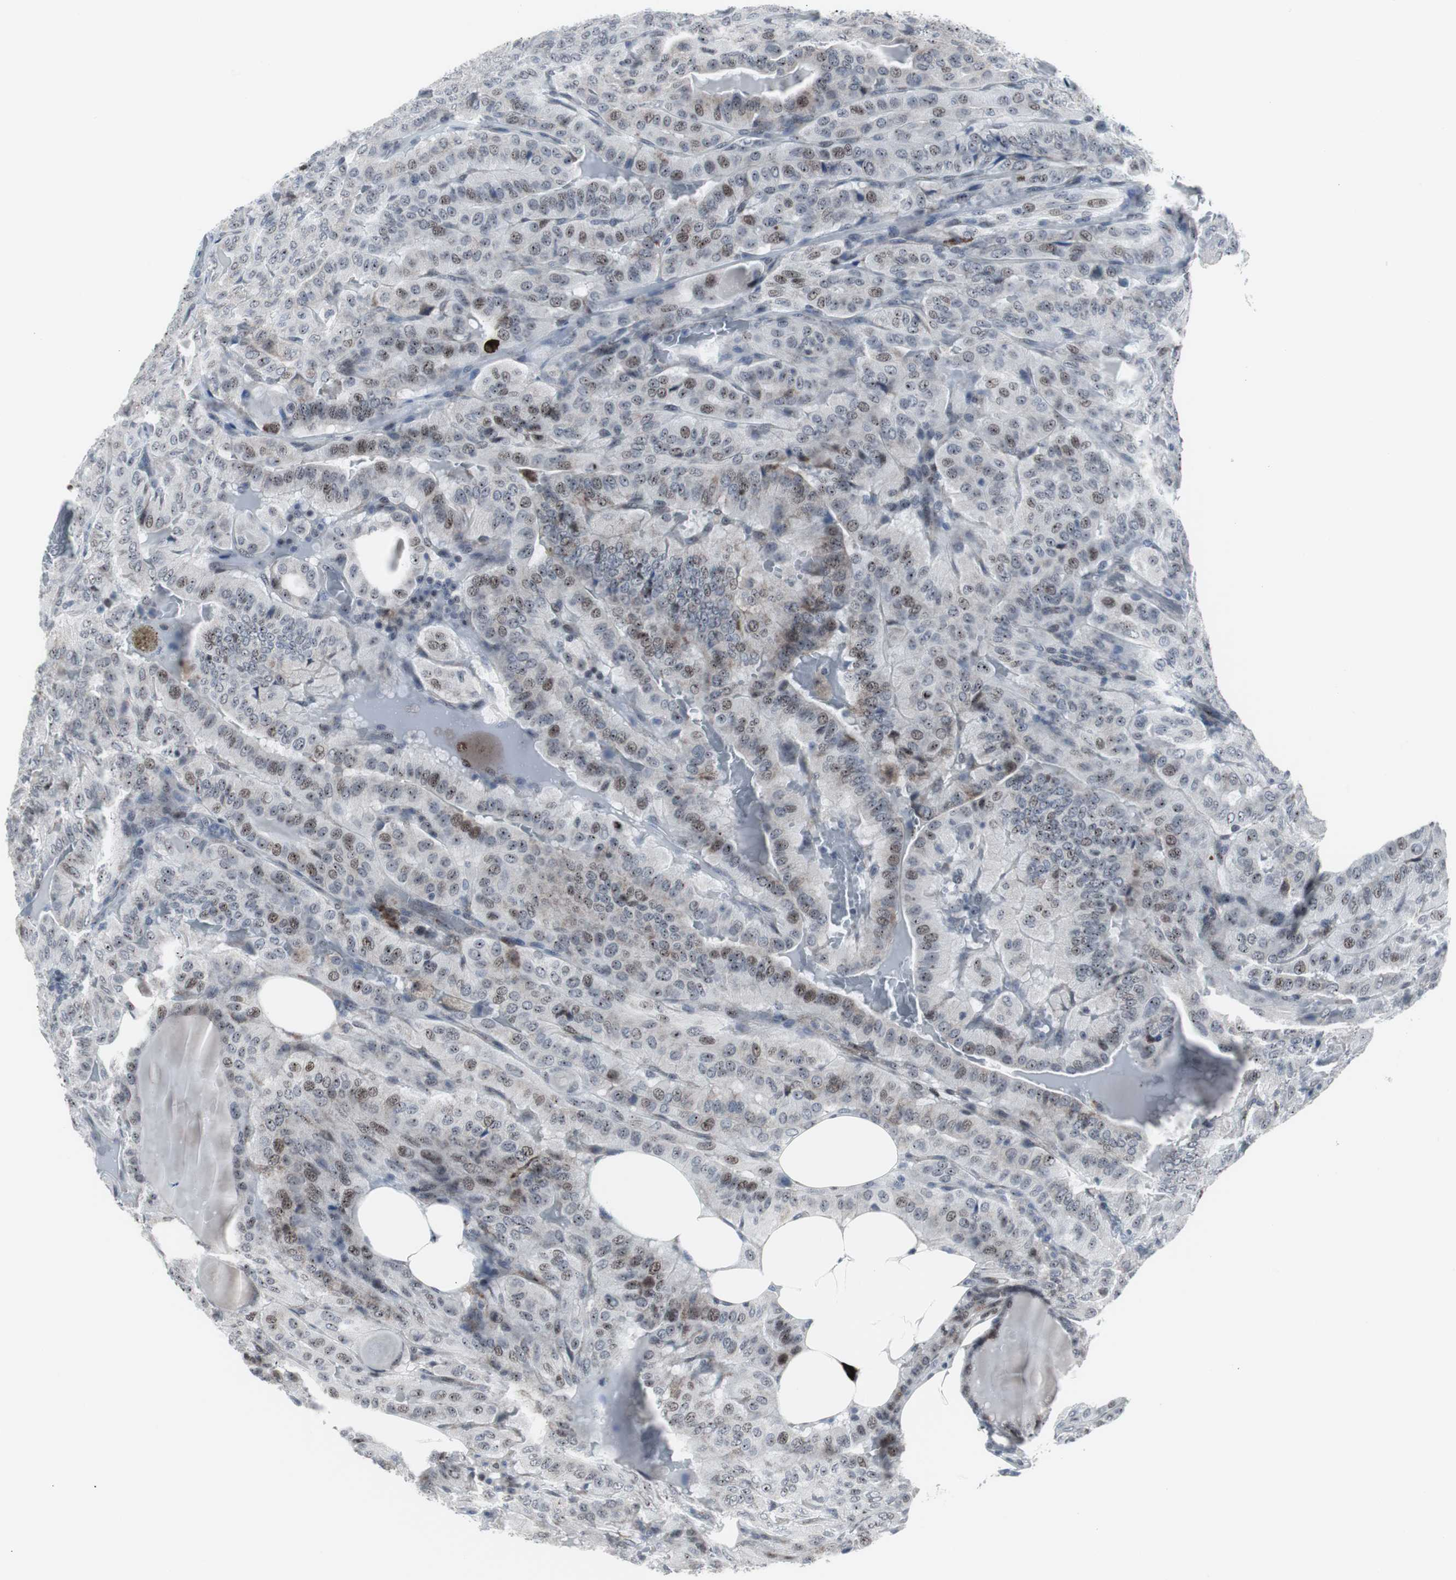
{"staining": {"intensity": "weak", "quantity": "25%-75%", "location": "nuclear"}, "tissue": "thyroid cancer", "cell_type": "Tumor cells", "image_type": "cancer", "snomed": [{"axis": "morphology", "description": "Papillary adenocarcinoma, NOS"}, {"axis": "topography", "description": "Thyroid gland"}], "caption": "Tumor cells display low levels of weak nuclear expression in approximately 25%-75% of cells in human thyroid papillary adenocarcinoma.", "gene": "DOK1", "patient": {"sex": "male", "age": 77}}